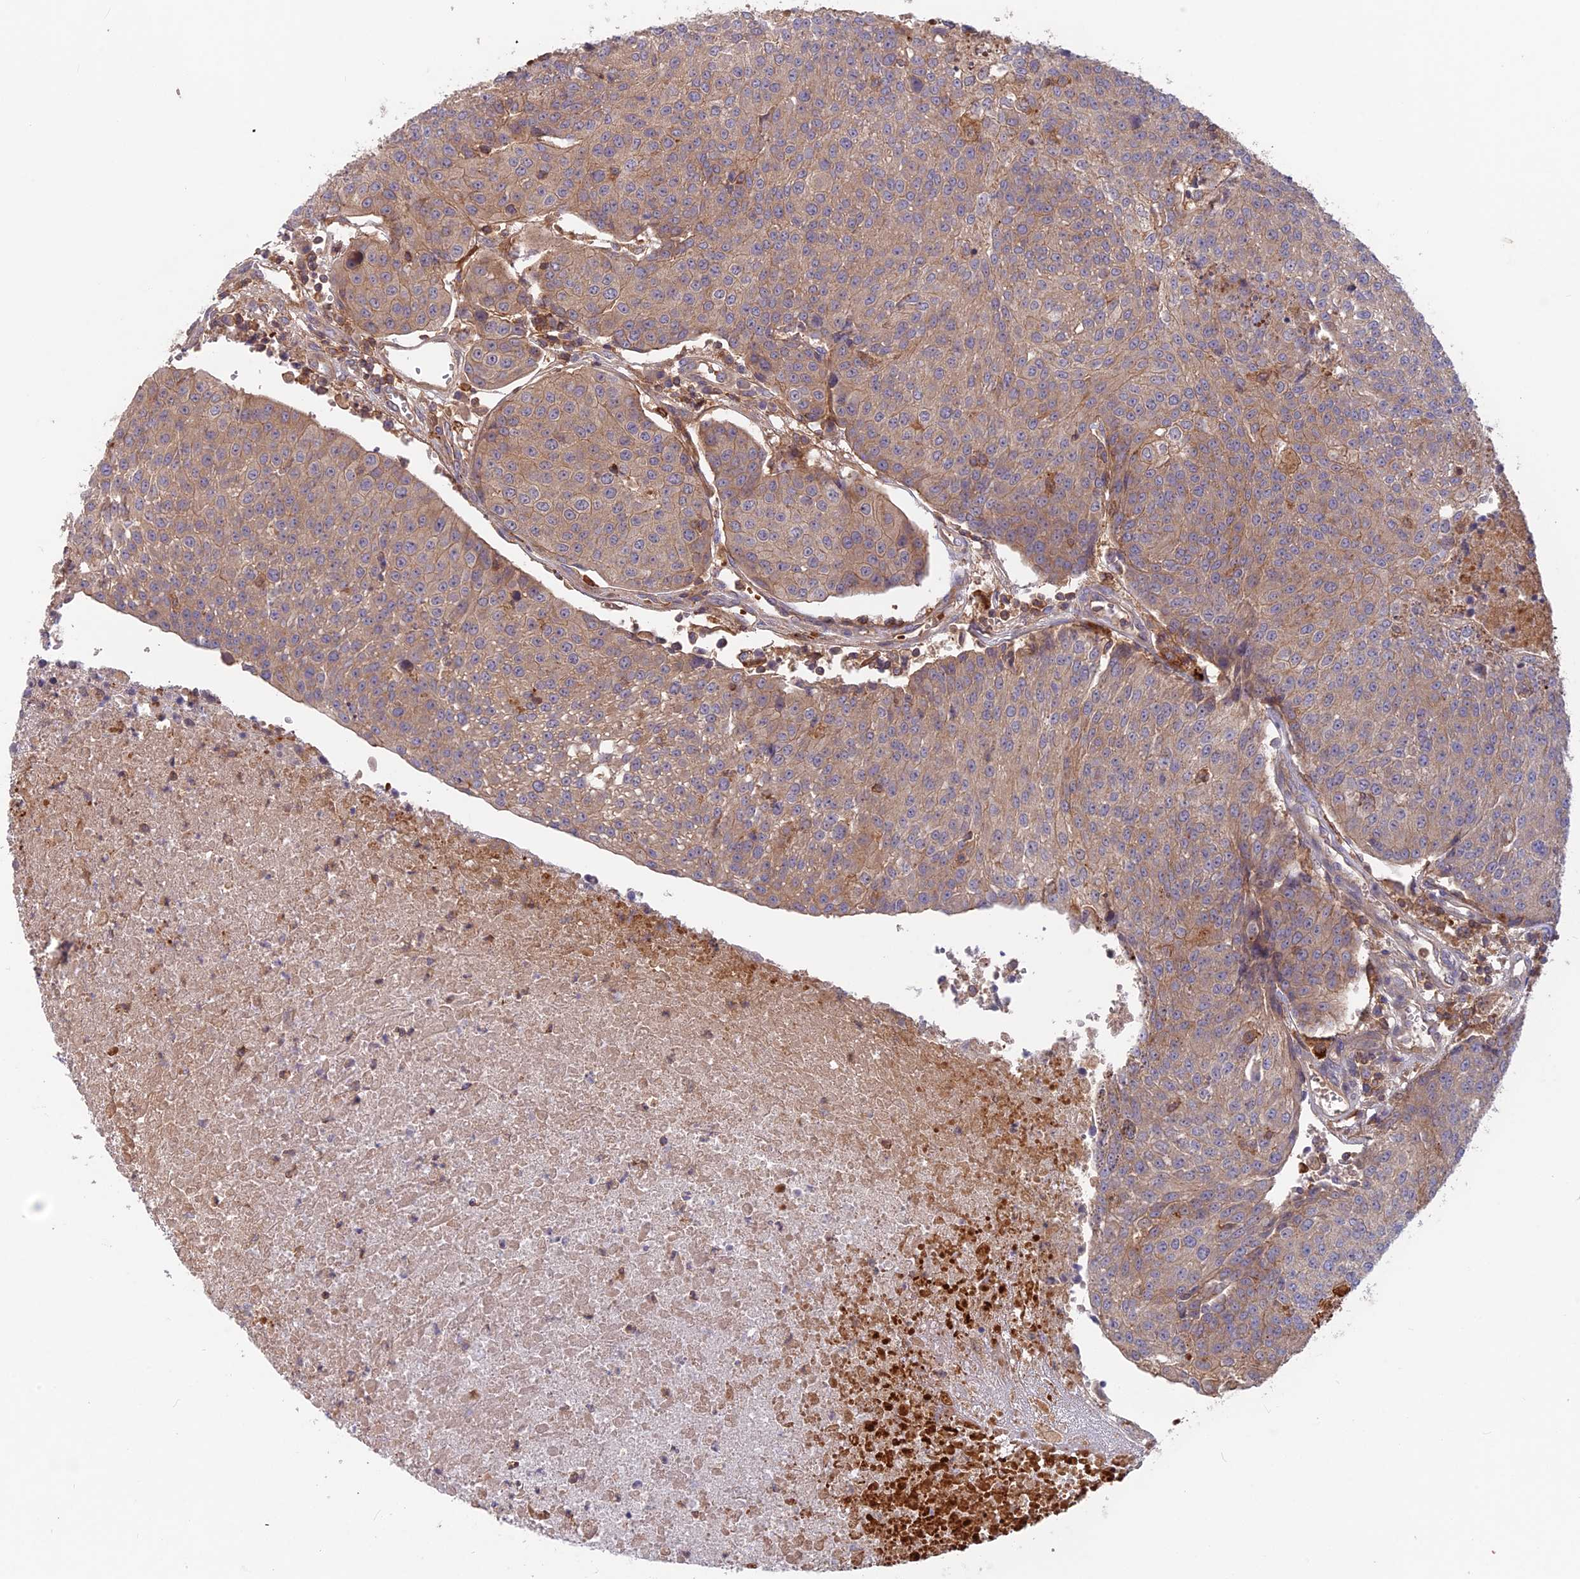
{"staining": {"intensity": "moderate", "quantity": ">75%", "location": "cytoplasmic/membranous"}, "tissue": "urothelial cancer", "cell_type": "Tumor cells", "image_type": "cancer", "snomed": [{"axis": "morphology", "description": "Urothelial carcinoma, High grade"}, {"axis": "topography", "description": "Urinary bladder"}], "caption": "Immunohistochemistry (IHC) of urothelial cancer reveals medium levels of moderate cytoplasmic/membranous positivity in approximately >75% of tumor cells. (DAB IHC with brightfield microscopy, high magnification).", "gene": "CPNE7", "patient": {"sex": "female", "age": 85}}